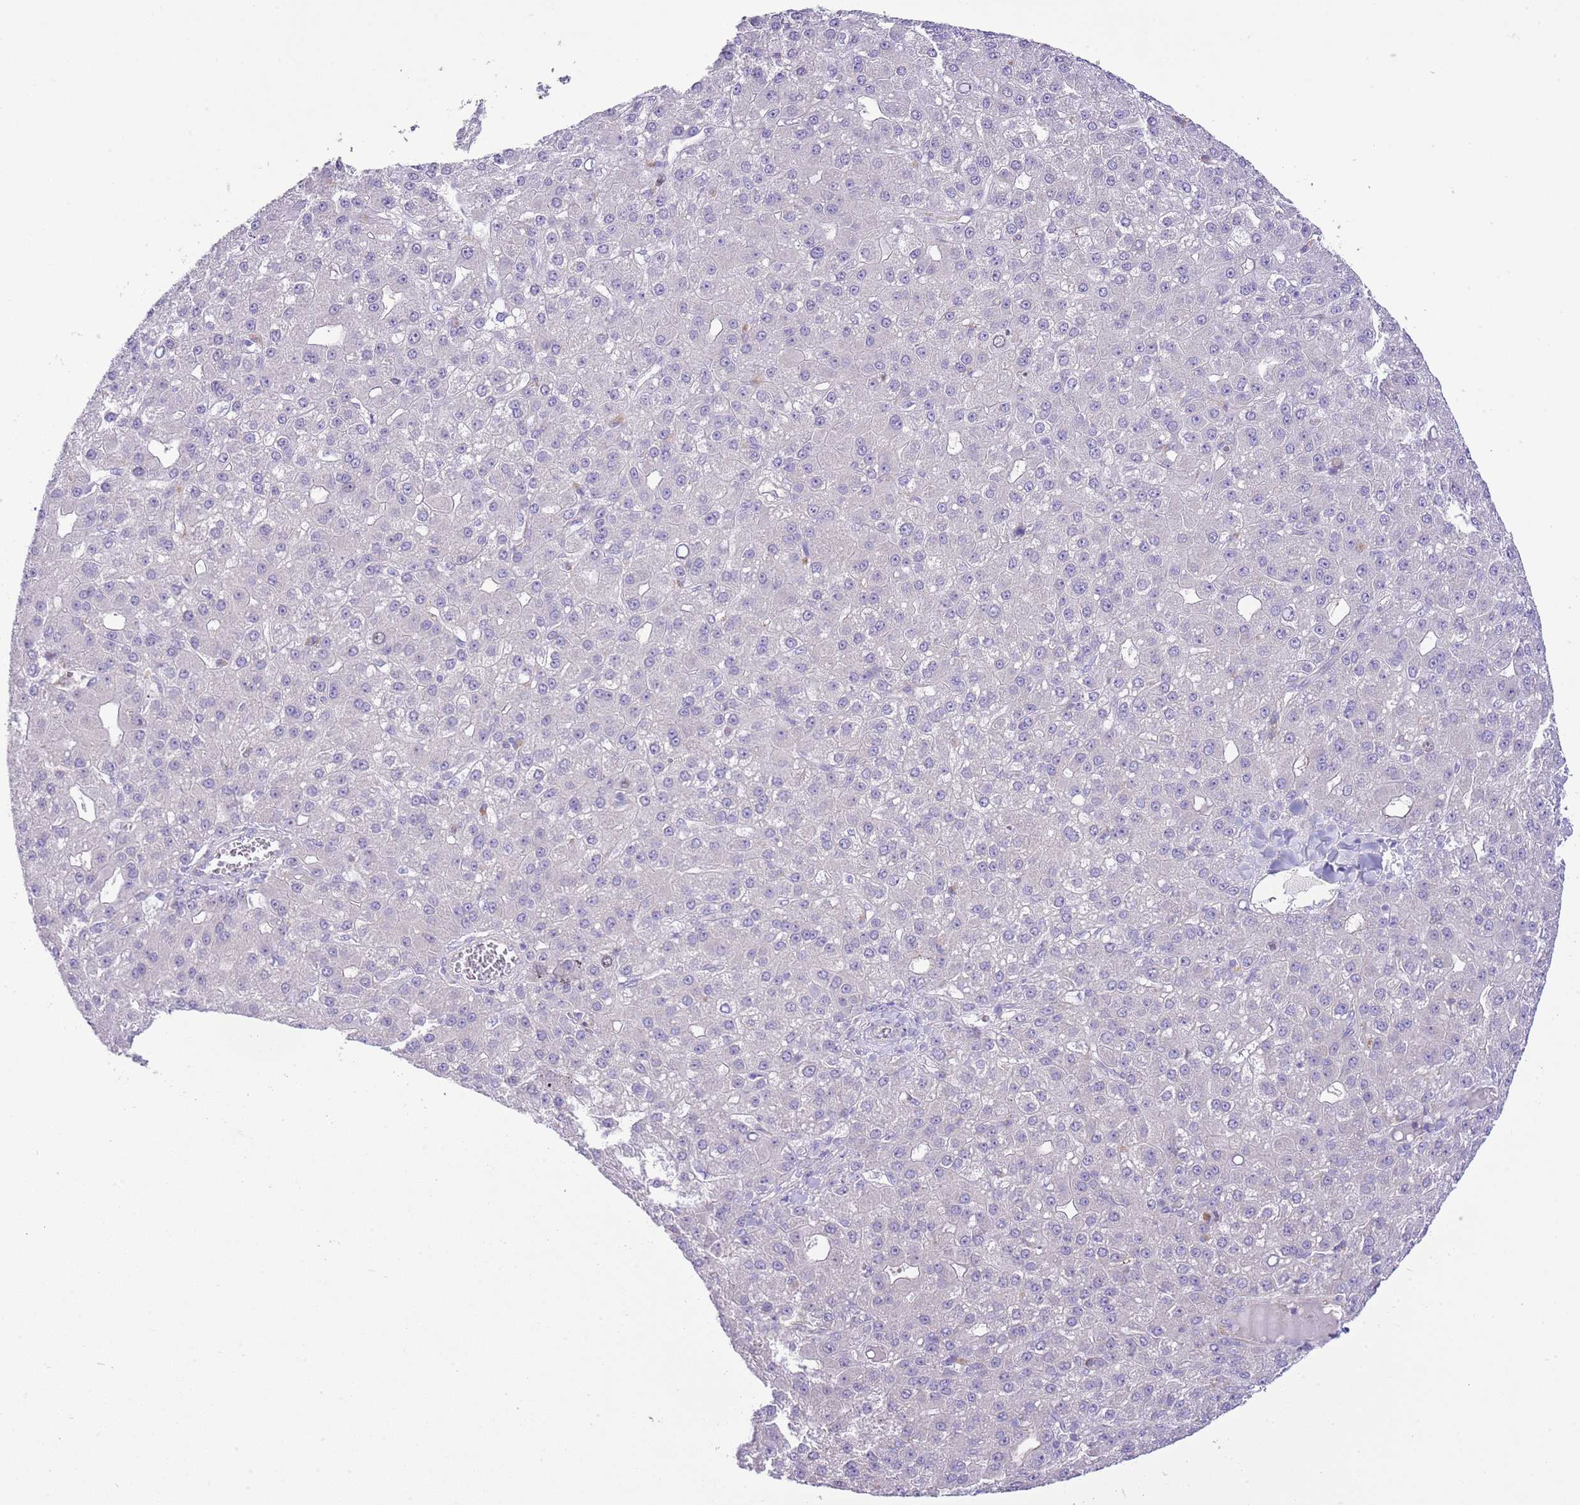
{"staining": {"intensity": "negative", "quantity": "none", "location": "none"}, "tissue": "liver cancer", "cell_type": "Tumor cells", "image_type": "cancer", "snomed": [{"axis": "morphology", "description": "Carcinoma, Hepatocellular, NOS"}, {"axis": "topography", "description": "Liver"}], "caption": "Human hepatocellular carcinoma (liver) stained for a protein using immunohistochemistry (IHC) displays no positivity in tumor cells.", "gene": "FBRSL1", "patient": {"sex": "male", "age": 67}}